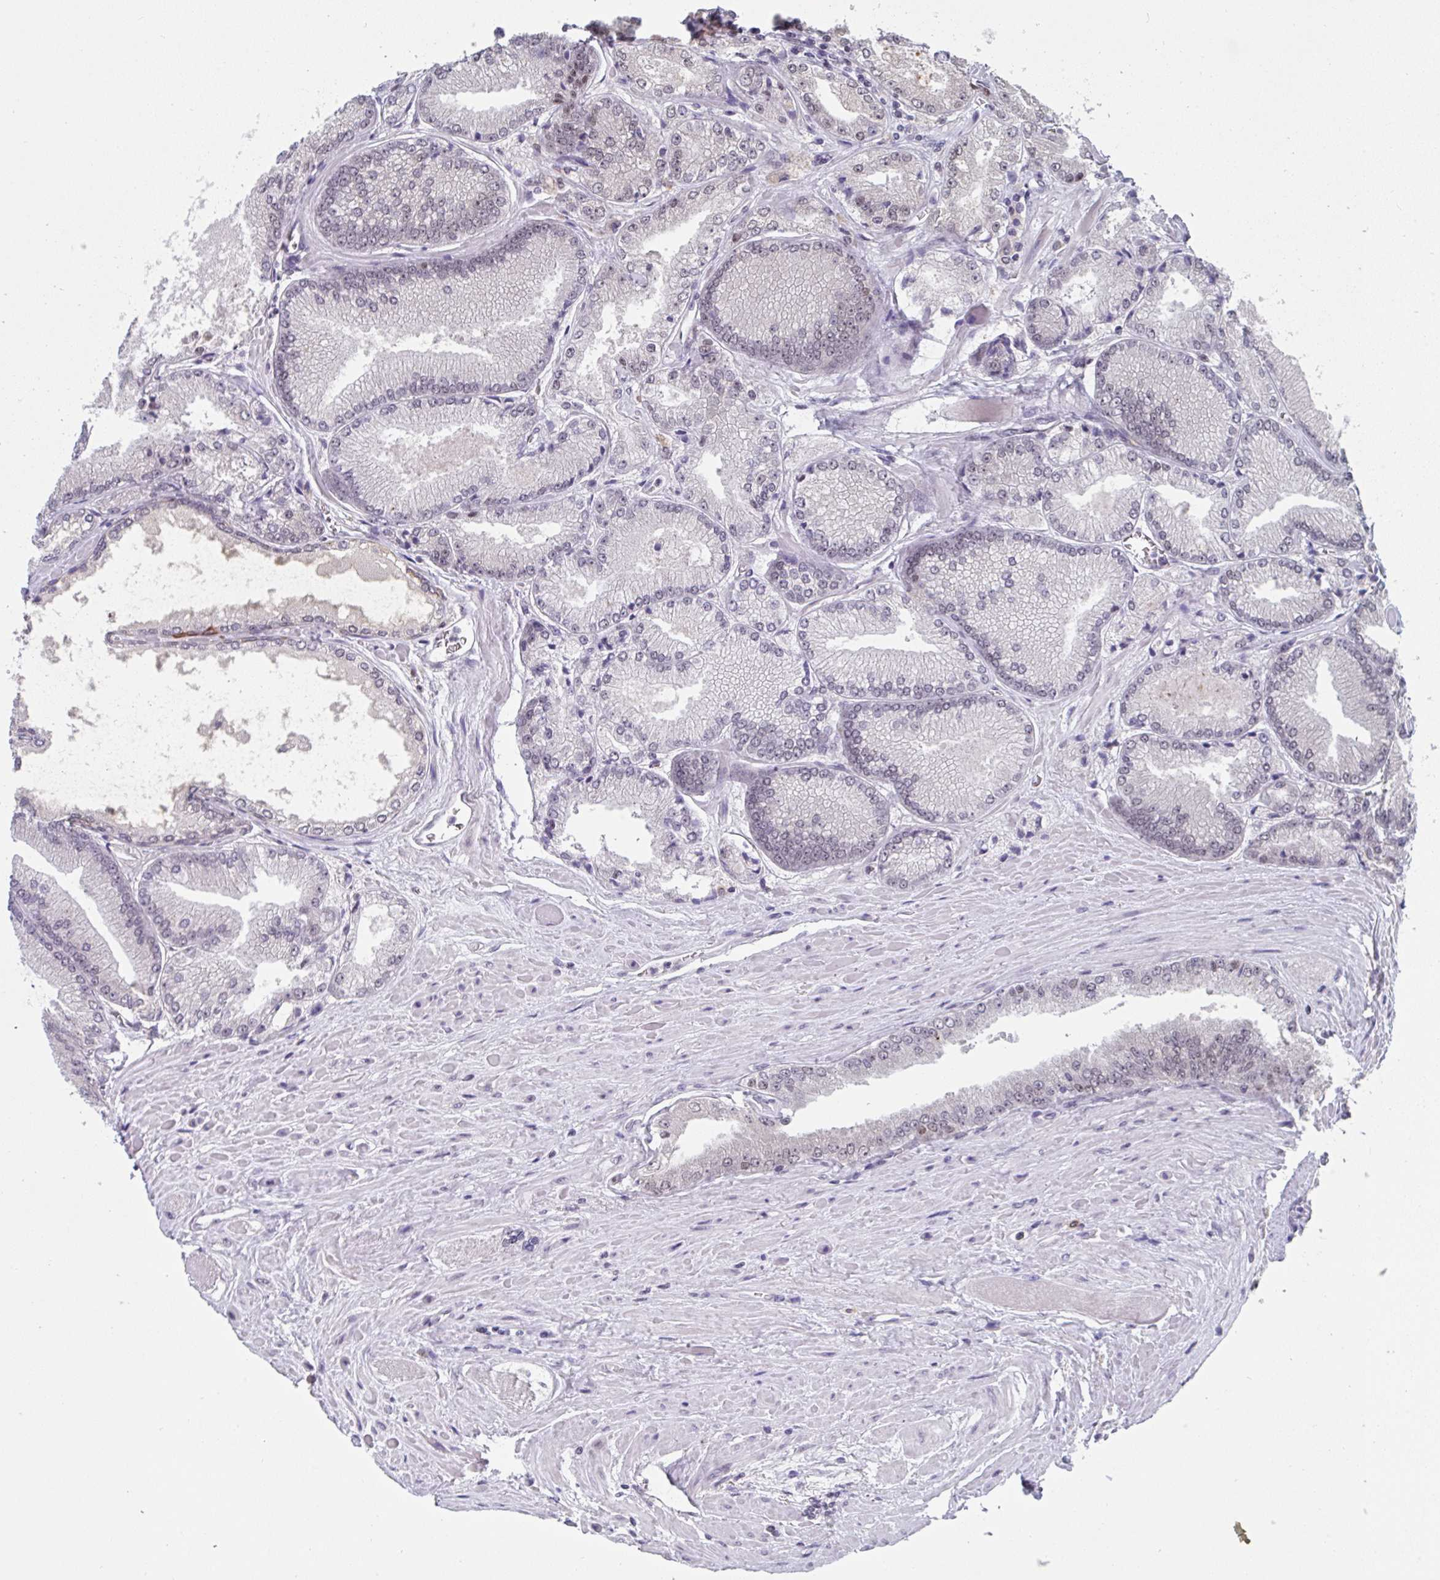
{"staining": {"intensity": "weak", "quantity": "<25%", "location": "nuclear"}, "tissue": "prostate cancer", "cell_type": "Tumor cells", "image_type": "cancer", "snomed": [{"axis": "morphology", "description": "Adenocarcinoma, Low grade"}, {"axis": "topography", "description": "Prostate"}], "caption": "An immunohistochemistry micrograph of adenocarcinoma (low-grade) (prostate) is shown. There is no staining in tumor cells of adenocarcinoma (low-grade) (prostate).", "gene": "JMJD1C", "patient": {"sex": "male", "age": 67}}